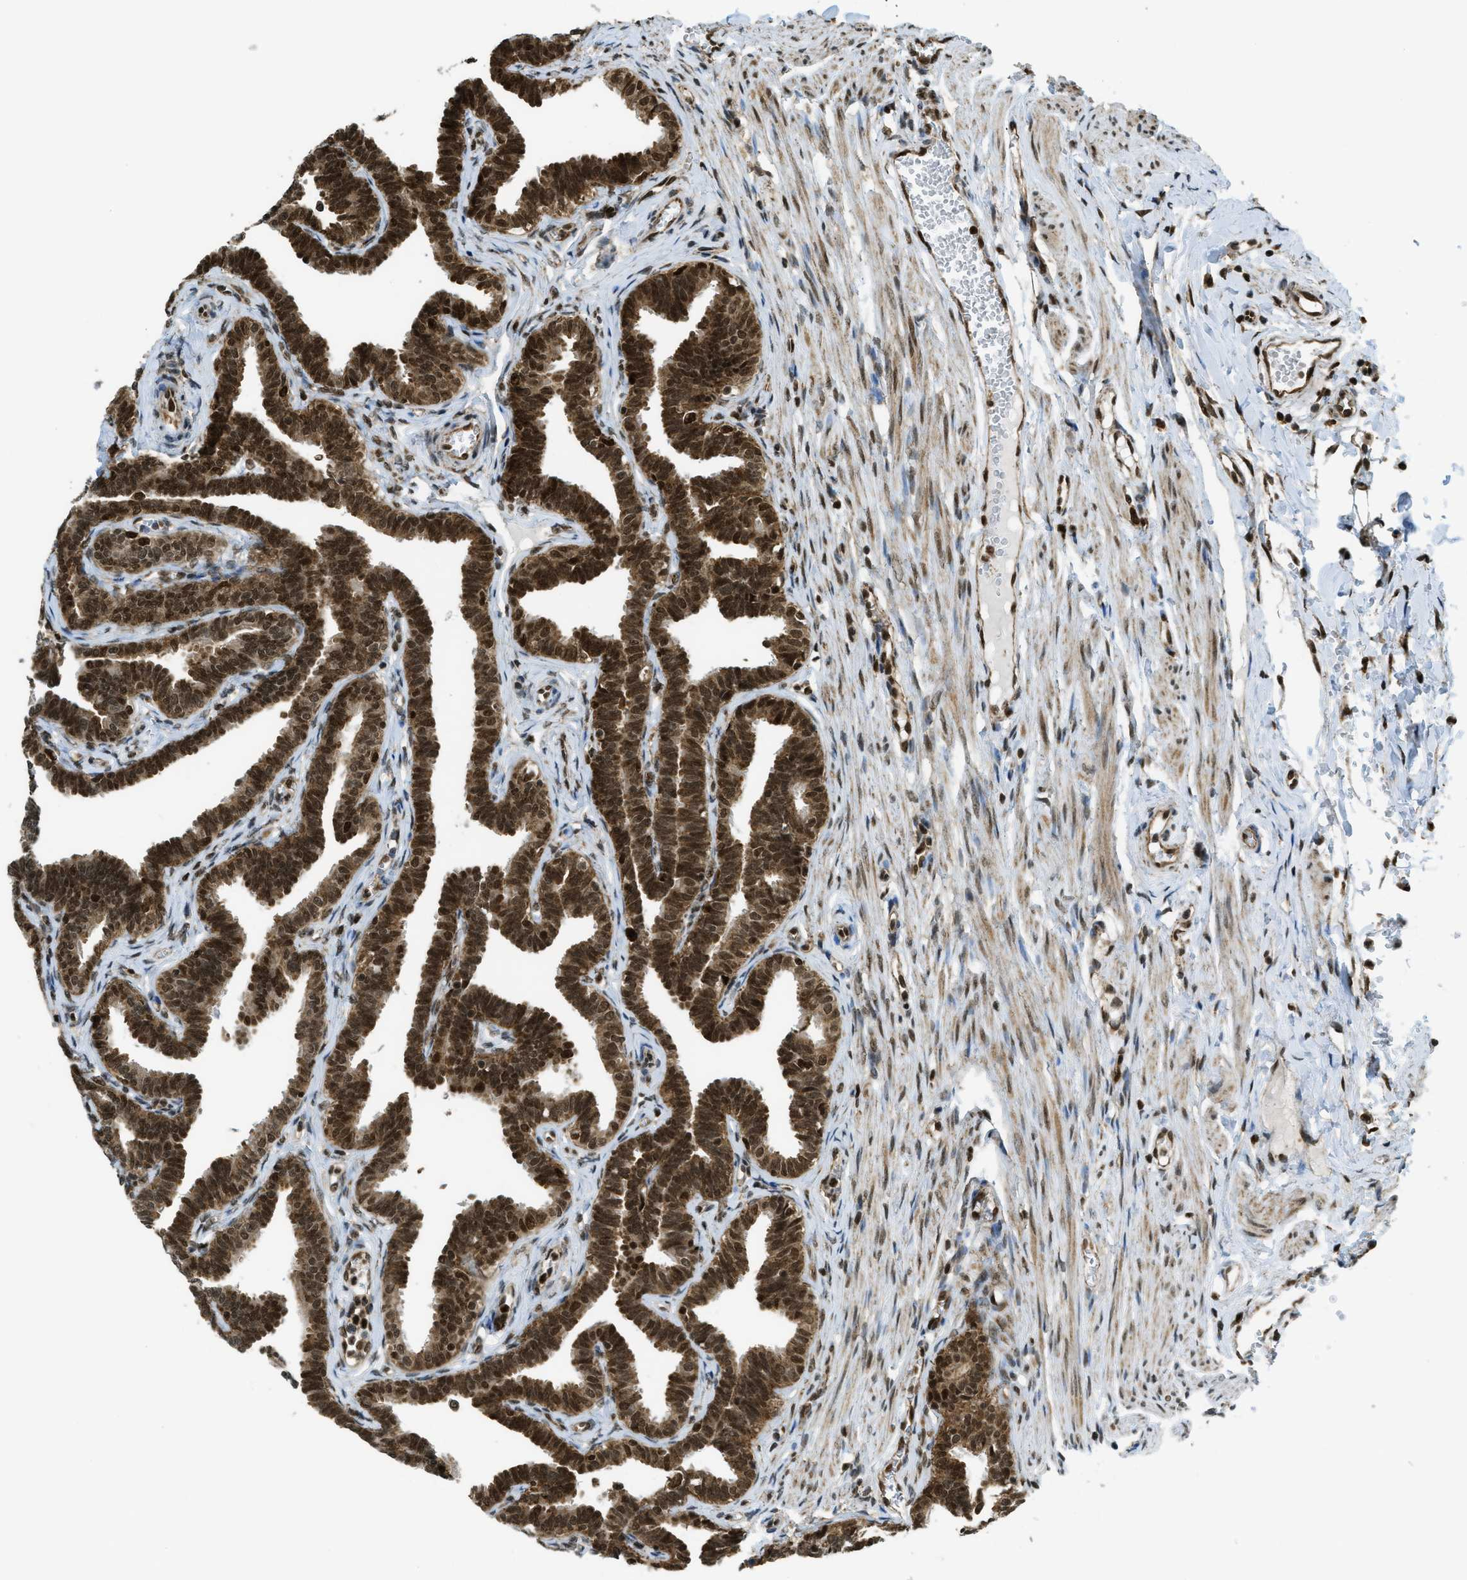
{"staining": {"intensity": "strong", "quantity": ">75%", "location": "cytoplasmic/membranous,nuclear"}, "tissue": "fallopian tube", "cell_type": "Glandular cells", "image_type": "normal", "snomed": [{"axis": "morphology", "description": "Normal tissue, NOS"}, {"axis": "topography", "description": "Fallopian tube"}, {"axis": "topography", "description": "Ovary"}], "caption": "Protein staining shows strong cytoplasmic/membranous,nuclear staining in approximately >75% of glandular cells in unremarkable fallopian tube. (DAB (3,3'-diaminobenzidine) IHC with brightfield microscopy, high magnification).", "gene": "TNPO1", "patient": {"sex": "female", "age": 23}}